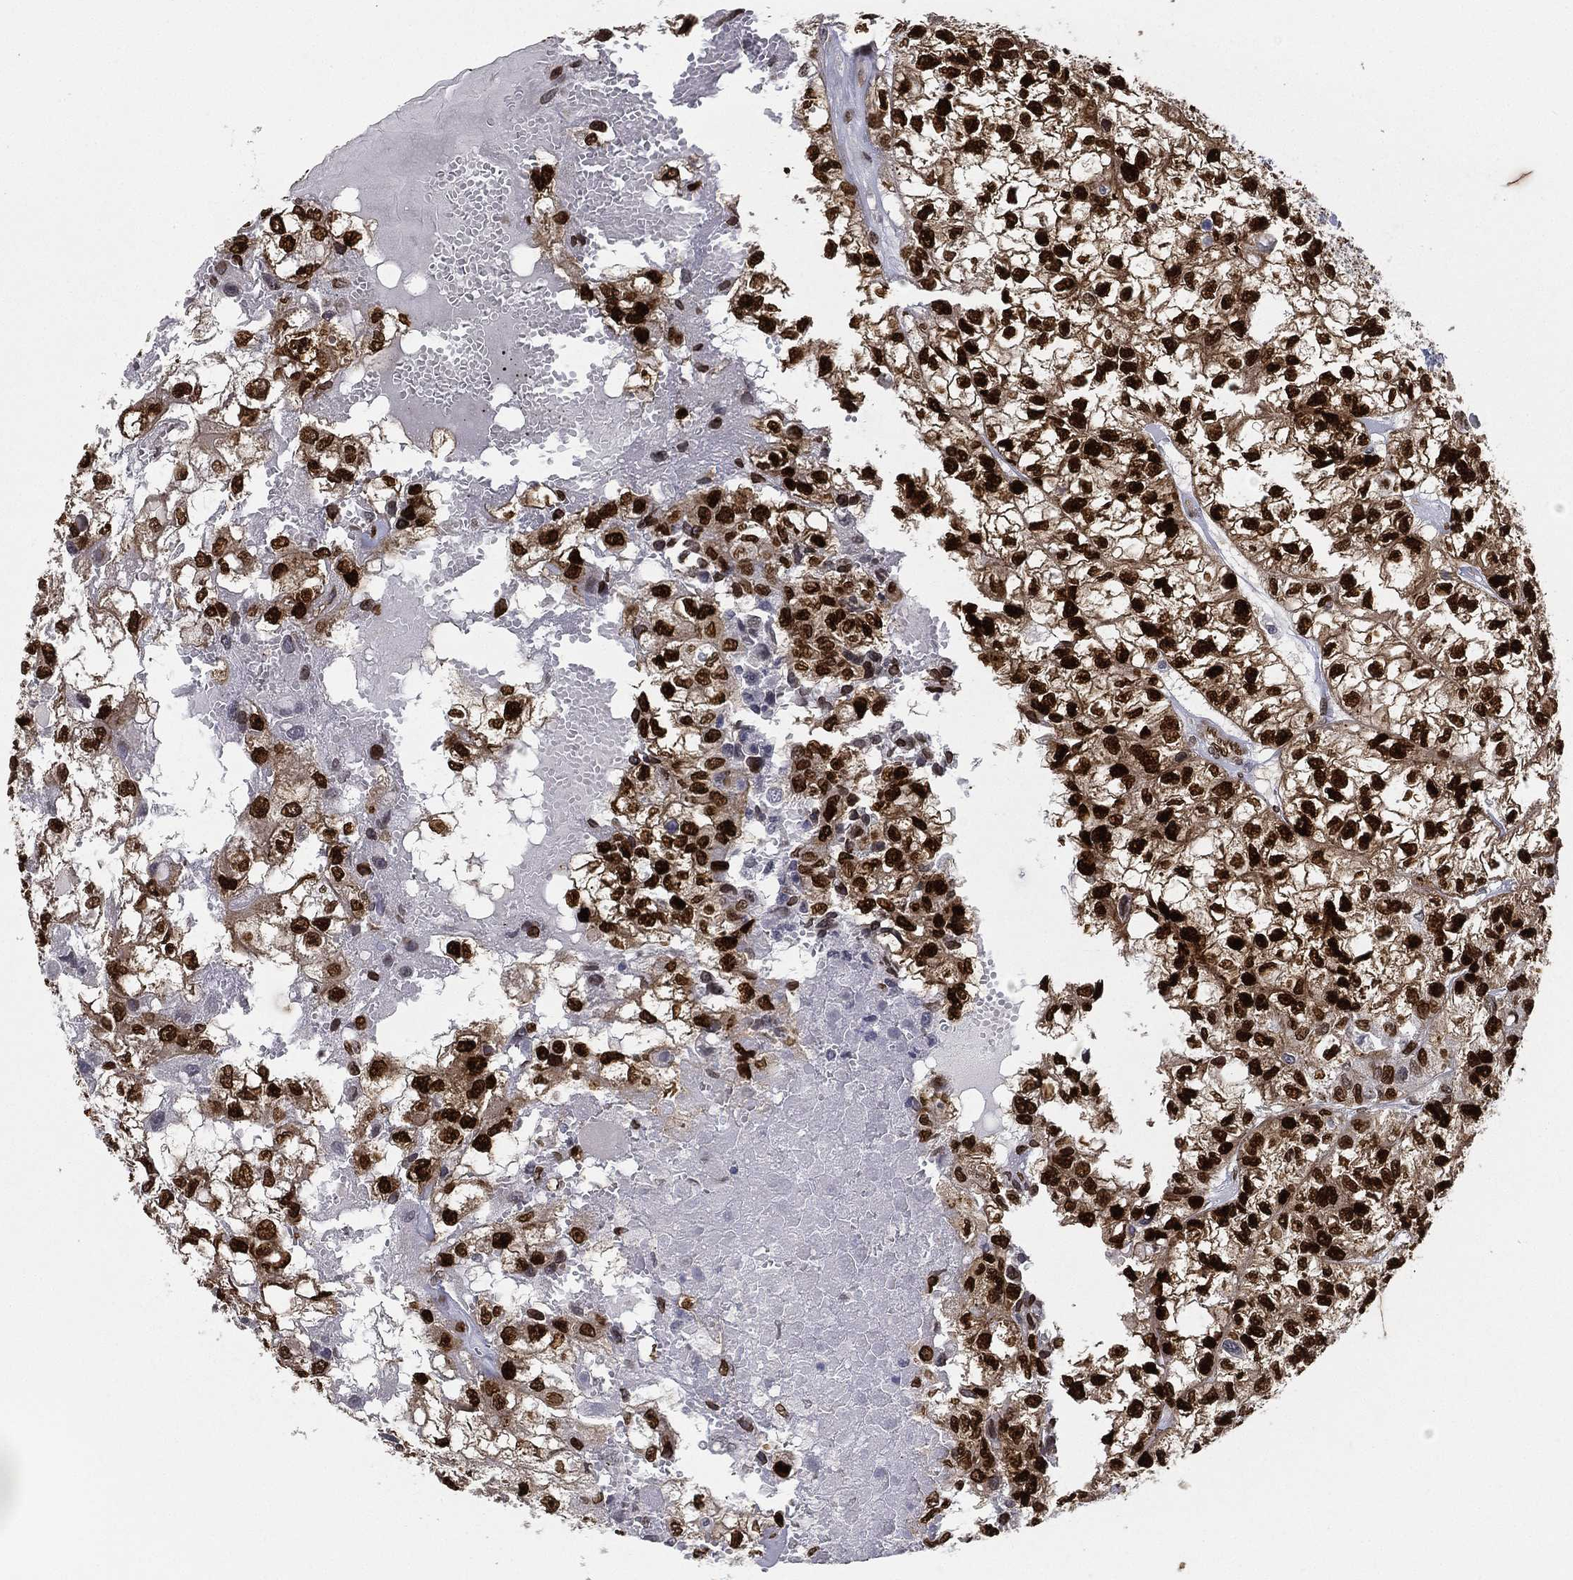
{"staining": {"intensity": "strong", "quantity": ">75%", "location": "nuclear"}, "tissue": "renal cancer", "cell_type": "Tumor cells", "image_type": "cancer", "snomed": [{"axis": "morphology", "description": "Adenocarcinoma, NOS"}, {"axis": "topography", "description": "Kidney"}], "caption": "A high amount of strong nuclear positivity is identified in about >75% of tumor cells in renal cancer (adenocarcinoma) tissue. The staining was performed using DAB to visualize the protein expression in brown, while the nuclei were stained in blue with hematoxylin (Magnification: 20x).", "gene": "LMNB1", "patient": {"sex": "male", "age": 56}}